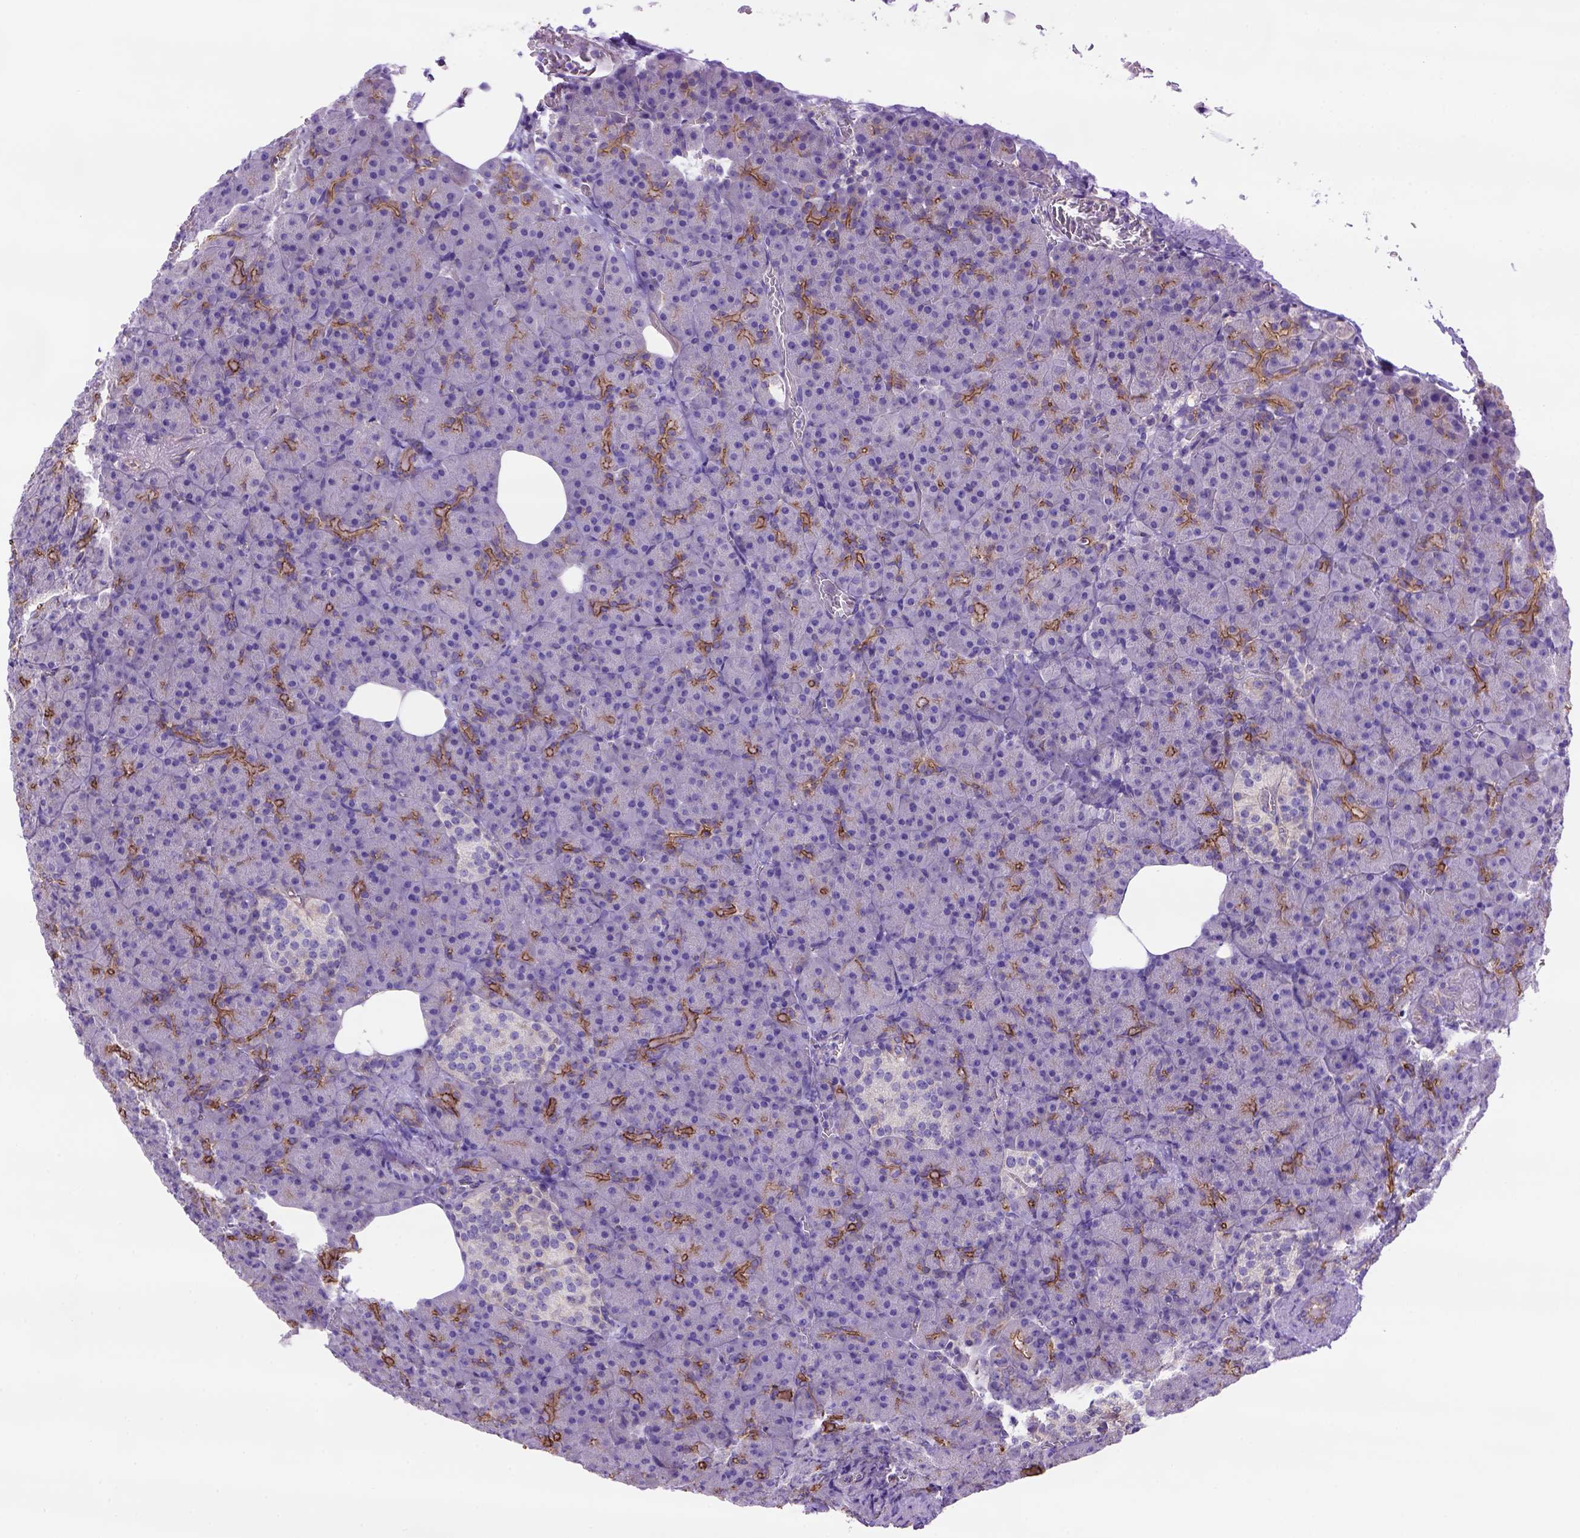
{"staining": {"intensity": "strong", "quantity": "<25%", "location": "cytoplasmic/membranous"}, "tissue": "pancreas", "cell_type": "Exocrine glandular cells", "image_type": "normal", "snomed": [{"axis": "morphology", "description": "Normal tissue, NOS"}, {"axis": "topography", "description": "Pancreas"}], "caption": "This image displays normal pancreas stained with immunohistochemistry (IHC) to label a protein in brown. The cytoplasmic/membranous of exocrine glandular cells show strong positivity for the protein. Nuclei are counter-stained blue.", "gene": "PEX12", "patient": {"sex": "female", "age": 74}}